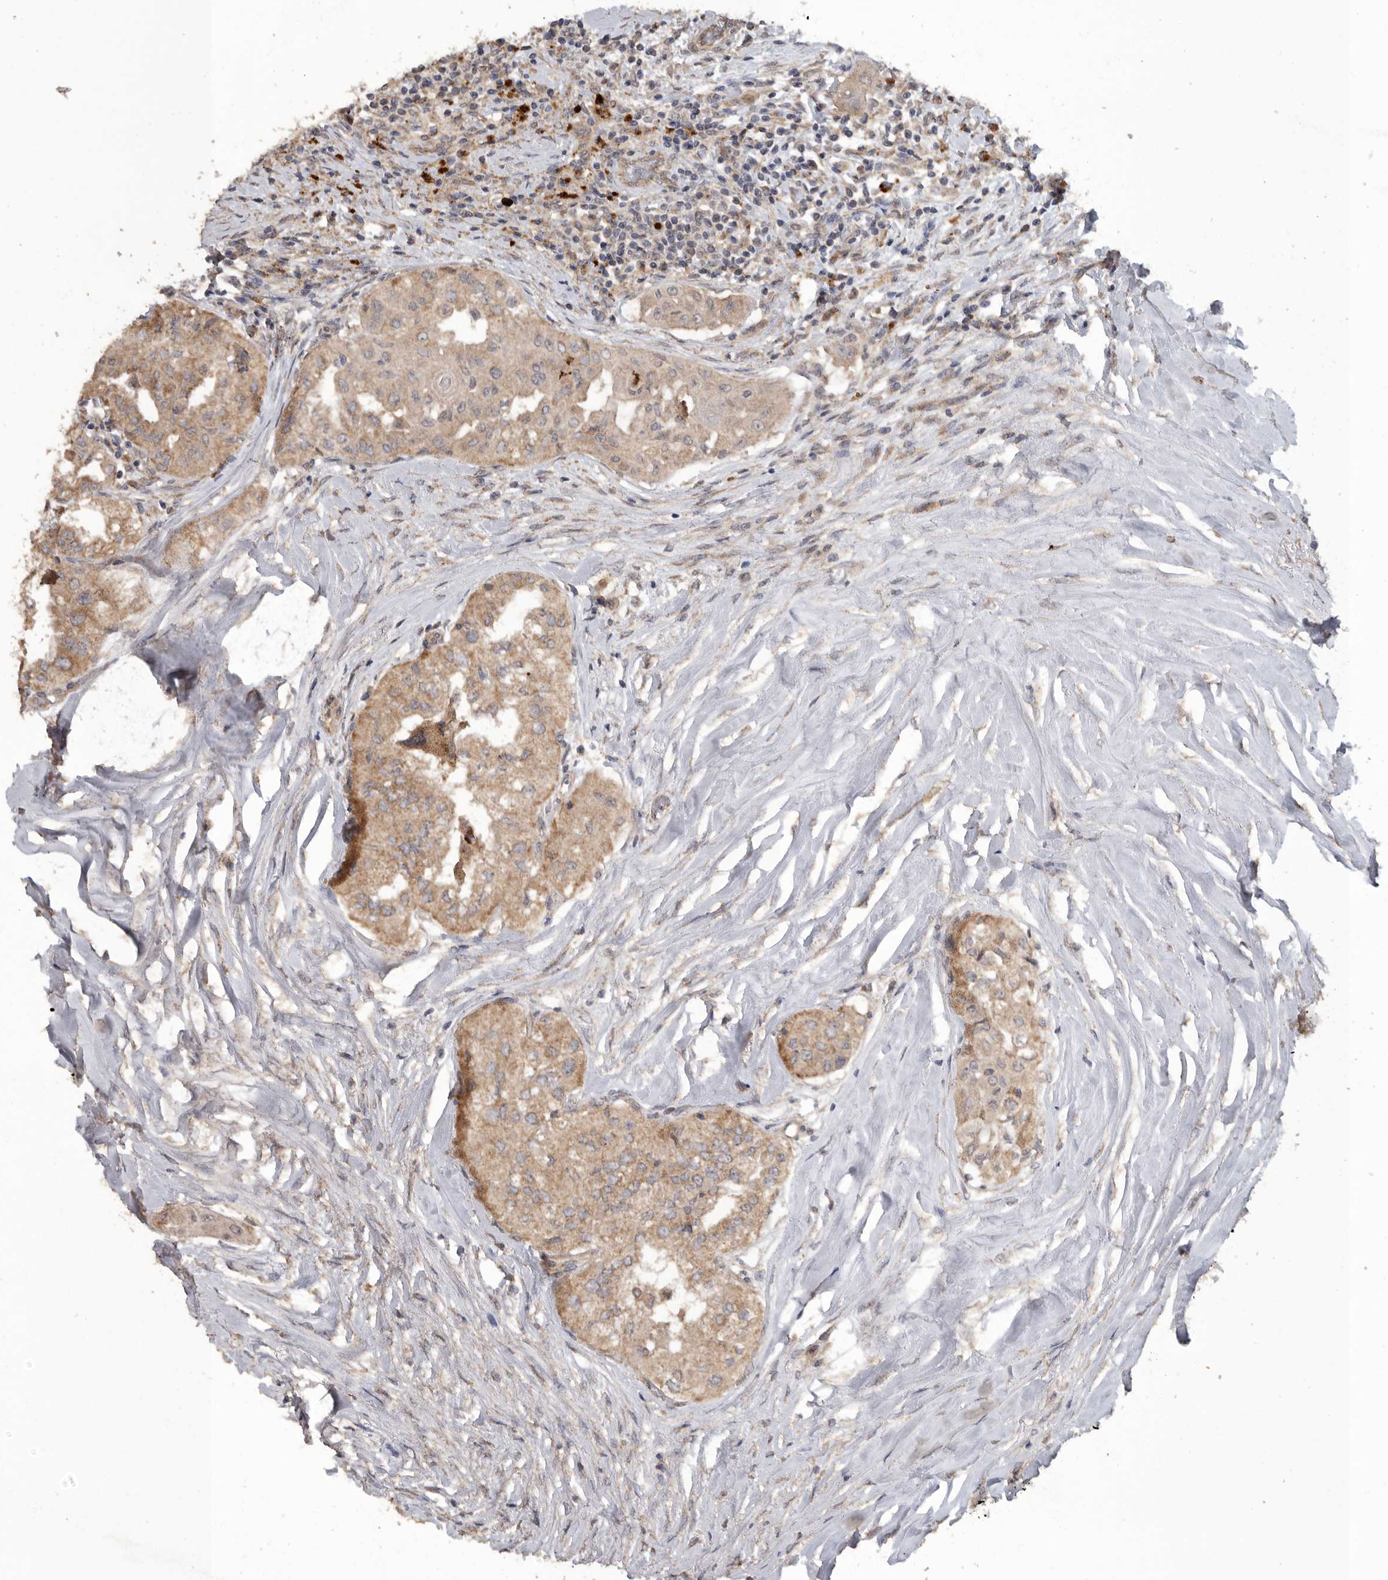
{"staining": {"intensity": "weak", "quantity": ">75%", "location": "cytoplasmic/membranous"}, "tissue": "thyroid cancer", "cell_type": "Tumor cells", "image_type": "cancer", "snomed": [{"axis": "morphology", "description": "Papillary adenocarcinoma, NOS"}, {"axis": "topography", "description": "Thyroid gland"}], "caption": "Human thyroid cancer stained with a brown dye reveals weak cytoplasmic/membranous positive staining in about >75% of tumor cells.", "gene": "PODXL2", "patient": {"sex": "female", "age": 59}}